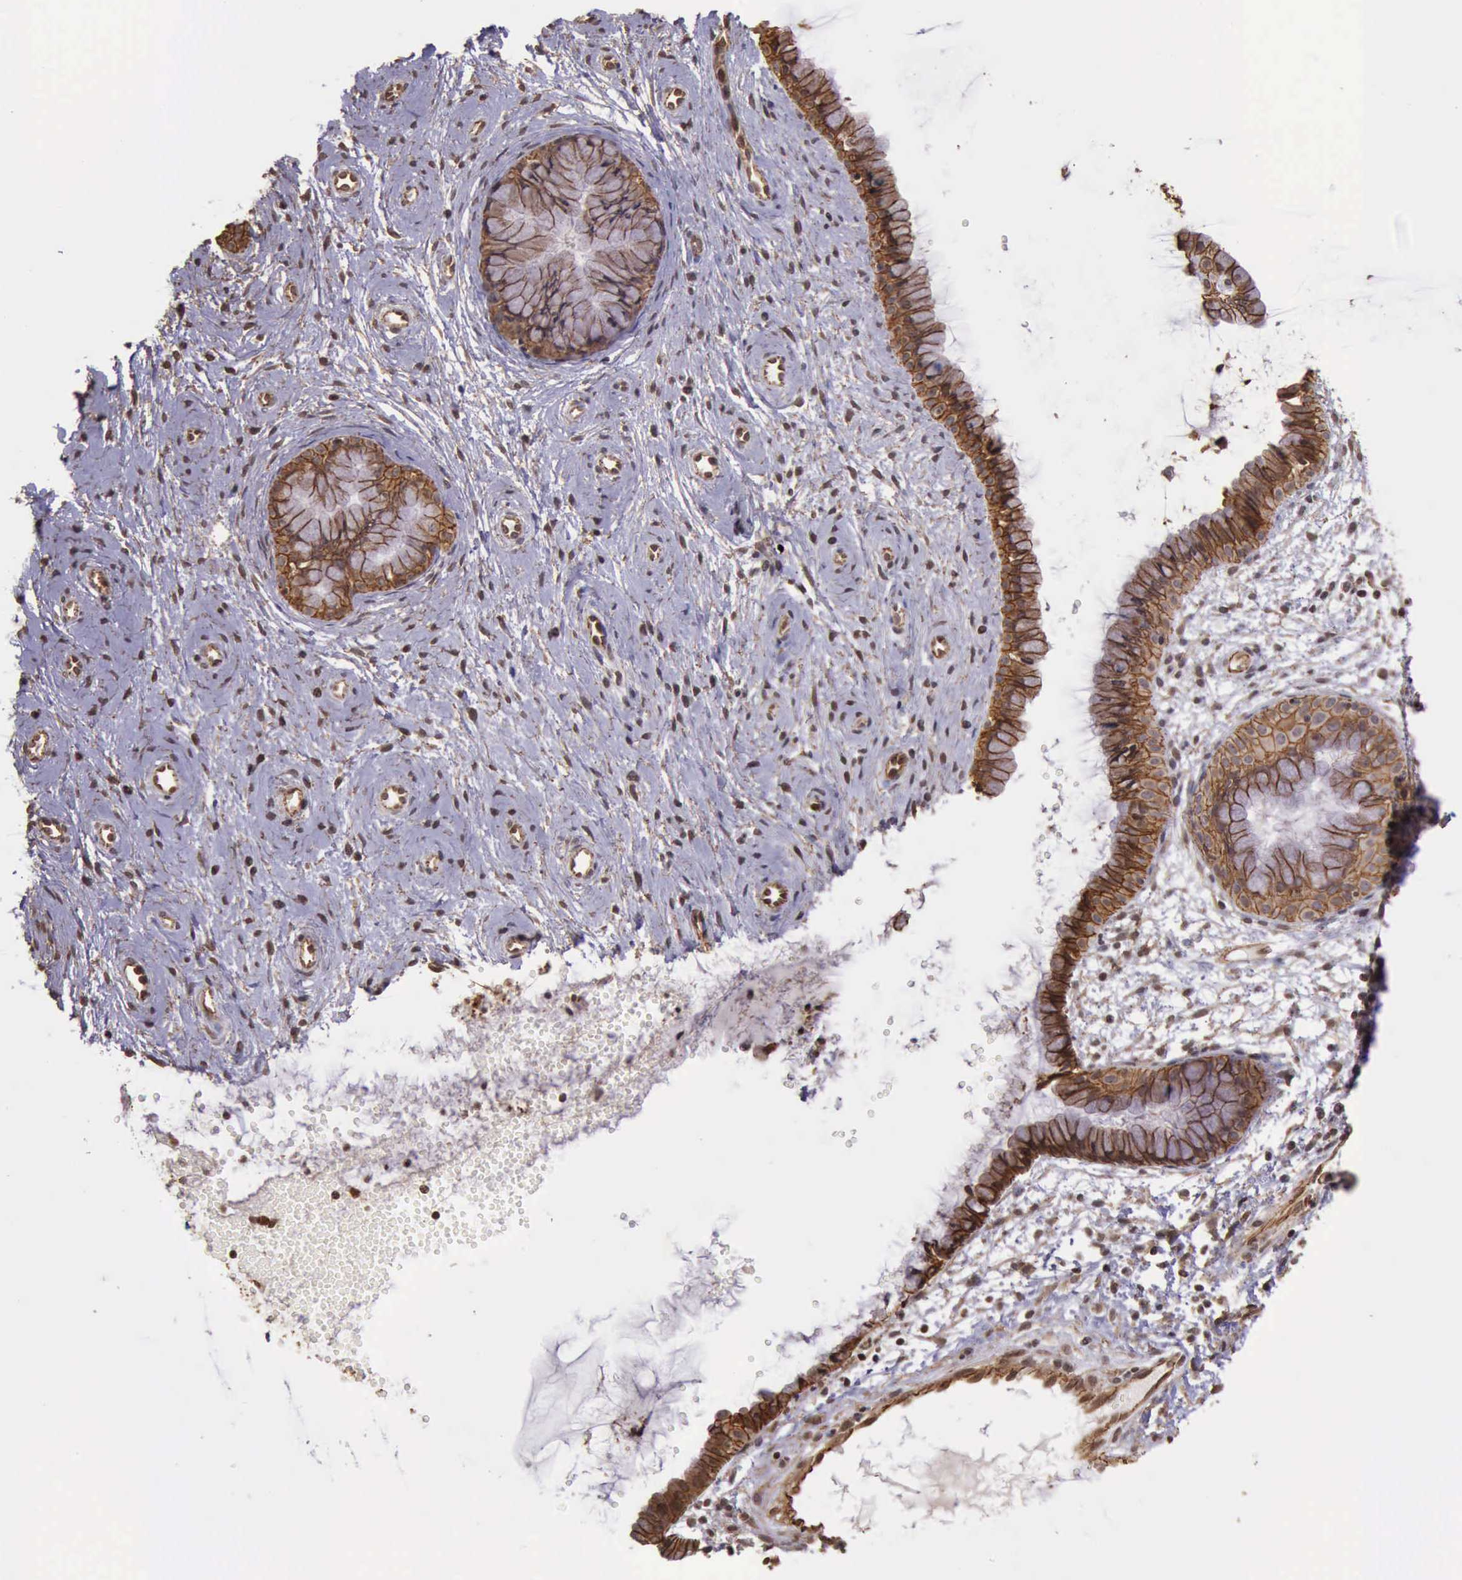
{"staining": {"intensity": "strong", "quantity": ">75%", "location": "cytoplasmic/membranous"}, "tissue": "cervix", "cell_type": "Glandular cells", "image_type": "normal", "snomed": [{"axis": "morphology", "description": "Normal tissue, NOS"}, {"axis": "topography", "description": "Cervix"}], "caption": "Brown immunohistochemical staining in unremarkable human cervix reveals strong cytoplasmic/membranous staining in approximately >75% of glandular cells. (DAB (3,3'-diaminobenzidine) IHC with brightfield microscopy, high magnification).", "gene": "CTNNB1", "patient": {"sex": "female", "age": 39}}